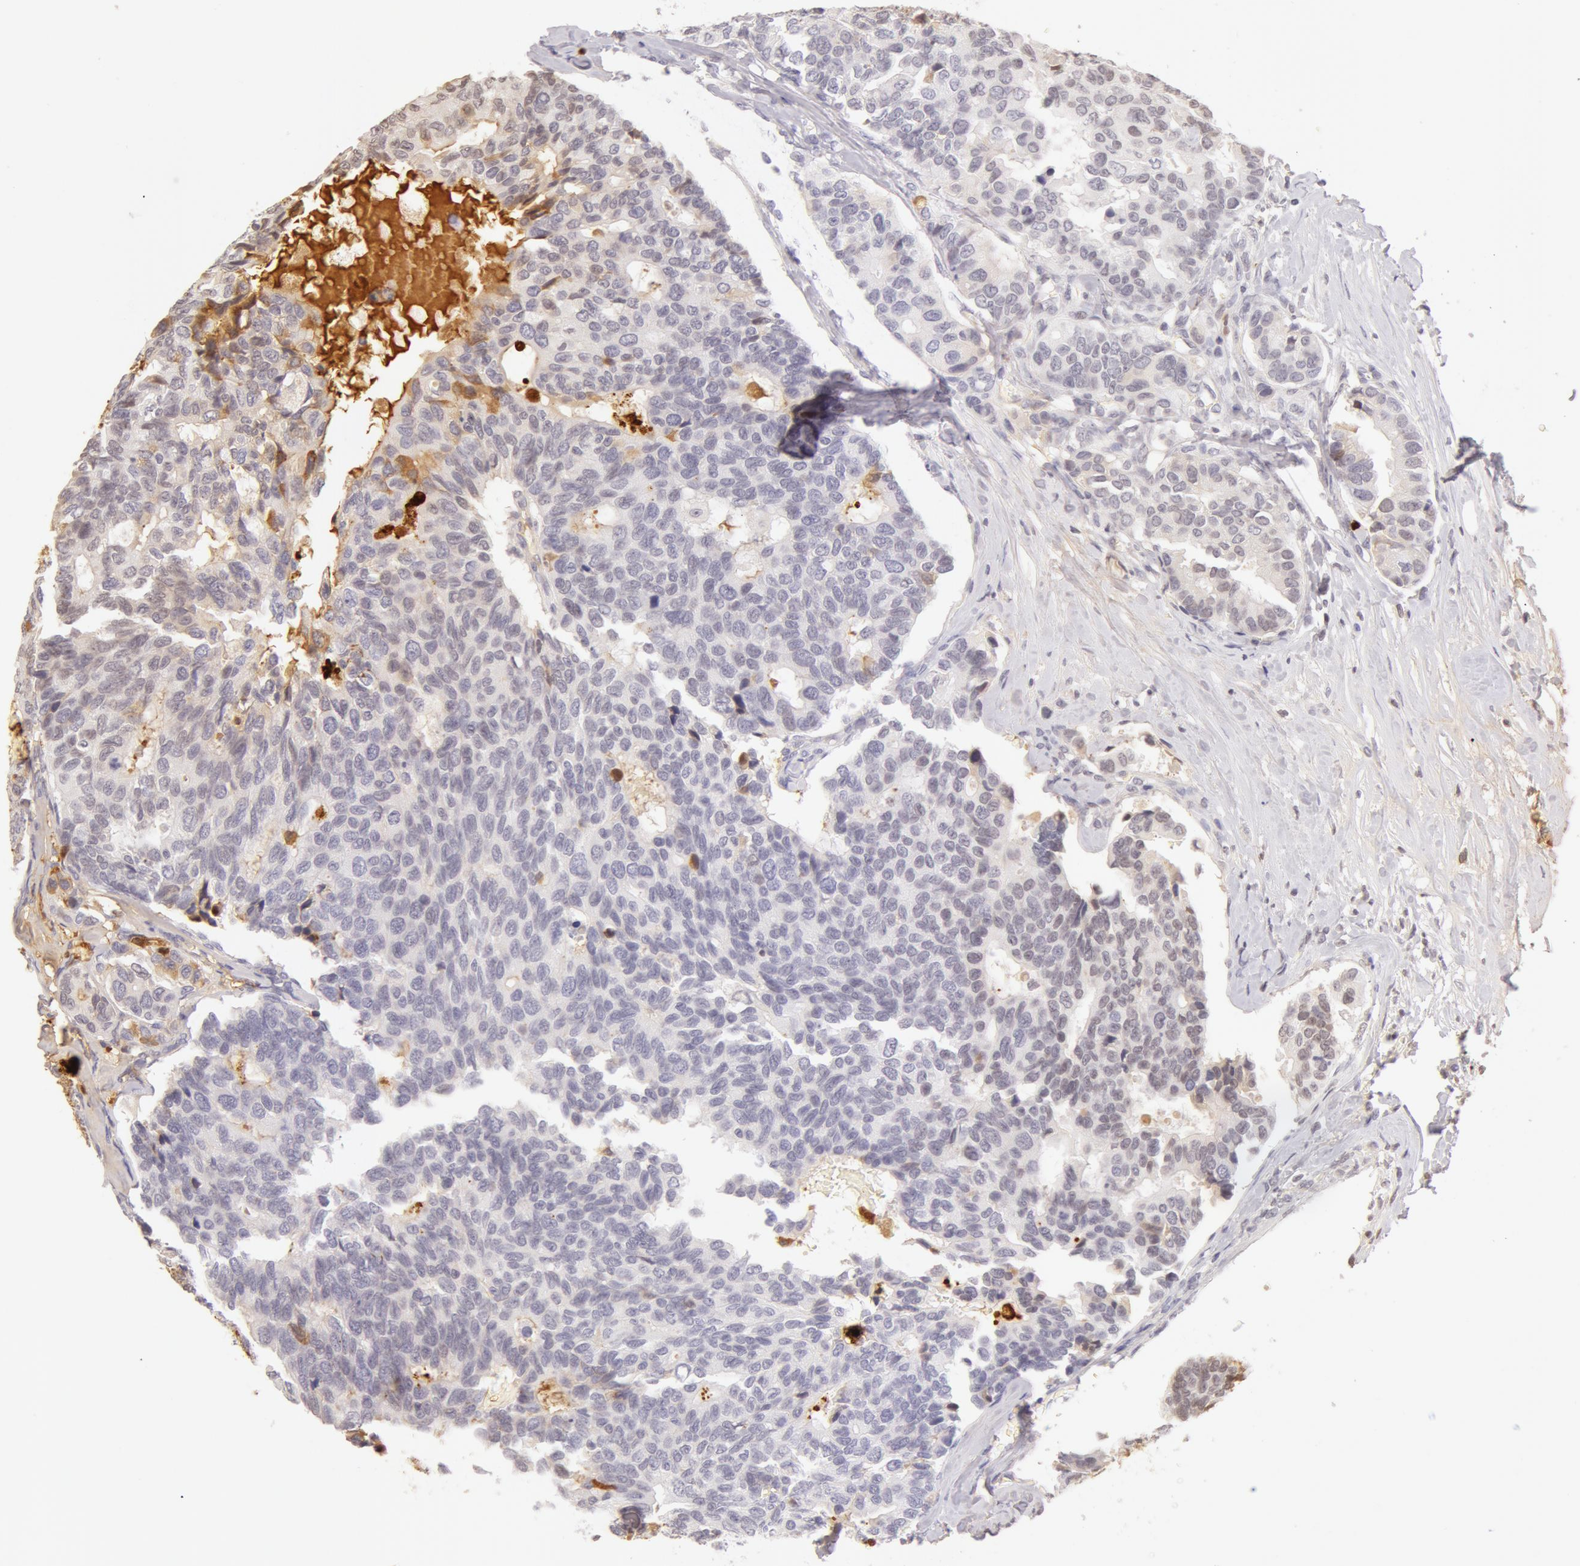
{"staining": {"intensity": "negative", "quantity": "none", "location": "none"}, "tissue": "breast cancer", "cell_type": "Tumor cells", "image_type": "cancer", "snomed": [{"axis": "morphology", "description": "Duct carcinoma"}, {"axis": "topography", "description": "Breast"}], "caption": "A histopathology image of human breast cancer is negative for staining in tumor cells. (DAB IHC, high magnification).", "gene": "AHSG", "patient": {"sex": "female", "age": 69}}